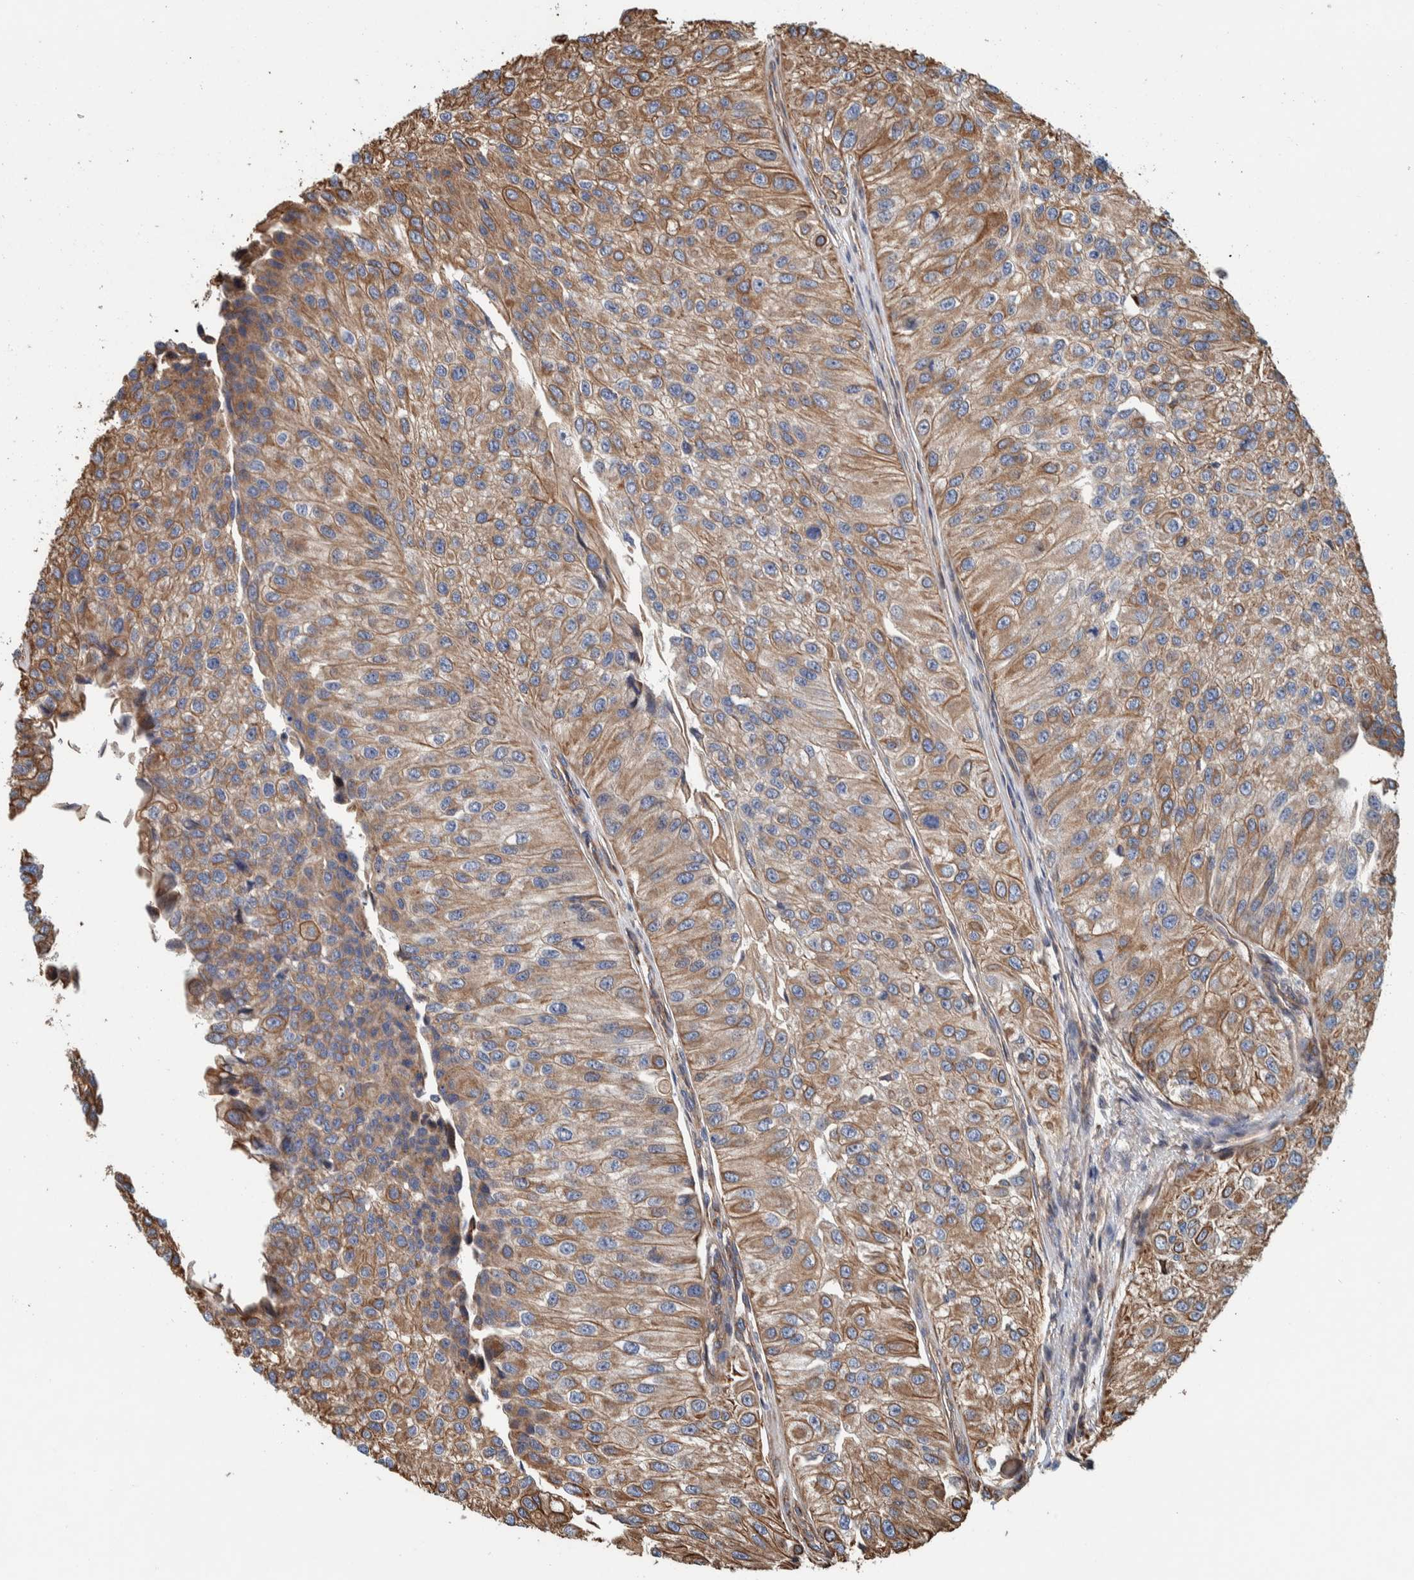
{"staining": {"intensity": "moderate", "quantity": ">75%", "location": "cytoplasmic/membranous"}, "tissue": "urothelial cancer", "cell_type": "Tumor cells", "image_type": "cancer", "snomed": [{"axis": "morphology", "description": "Urothelial carcinoma, High grade"}, {"axis": "topography", "description": "Kidney"}, {"axis": "topography", "description": "Urinary bladder"}], "caption": "DAB (3,3'-diaminobenzidine) immunohistochemical staining of urothelial cancer shows moderate cytoplasmic/membranous protein expression in approximately >75% of tumor cells.", "gene": "PKD1L1", "patient": {"sex": "male", "age": 77}}